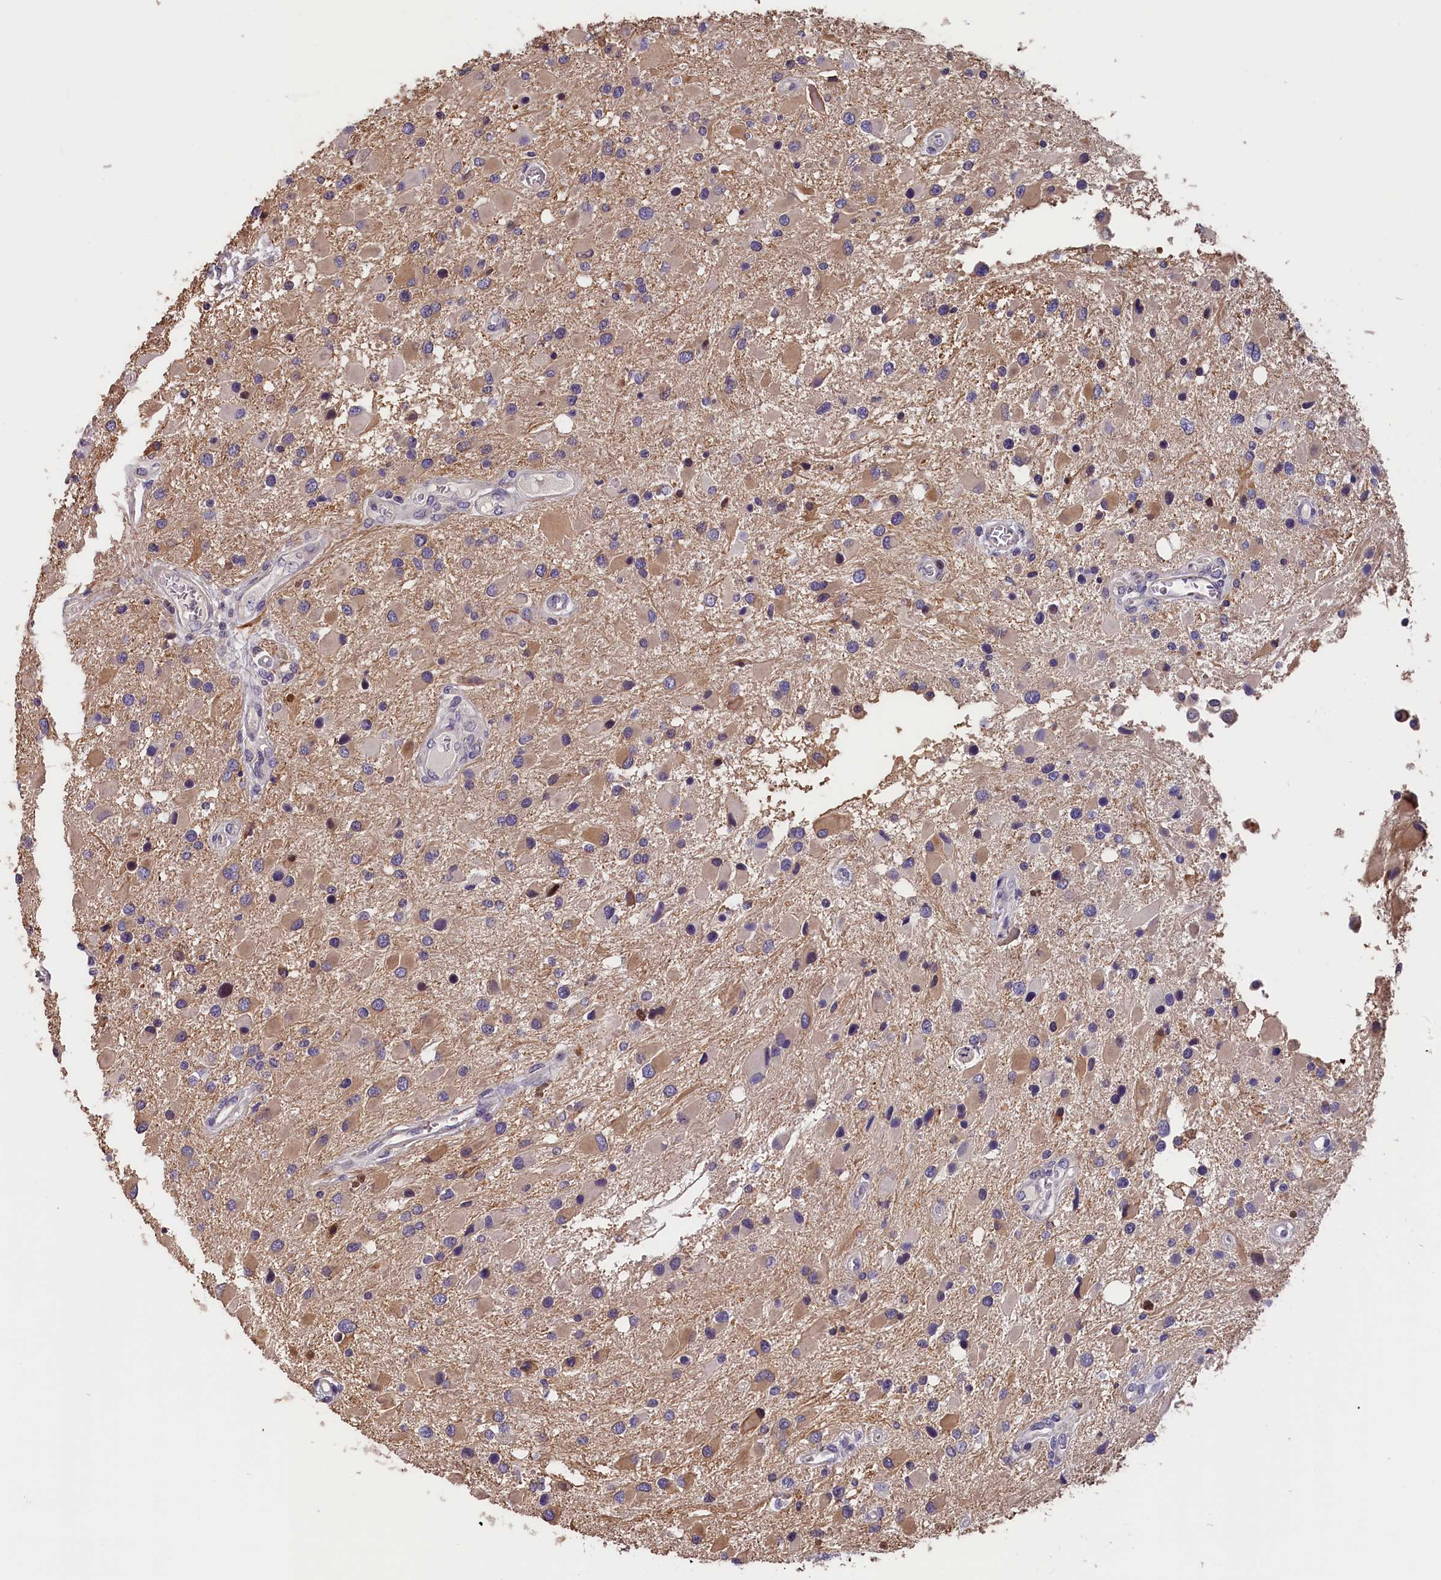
{"staining": {"intensity": "weak", "quantity": "<25%", "location": "cytoplasmic/membranous"}, "tissue": "glioma", "cell_type": "Tumor cells", "image_type": "cancer", "snomed": [{"axis": "morphology", "description": "Glioma, malignant, High grade"}, {"axis": "topography", "description": "Brain"}], "caption": "High power microscopy image of an immunohistochemistry (IHC) photomicrograph of high-grade glioma (malignant), revealing no significant expression in tumor cells.", "gene": "TMEM116", "patient": {"sex": "male", "age": 53}}